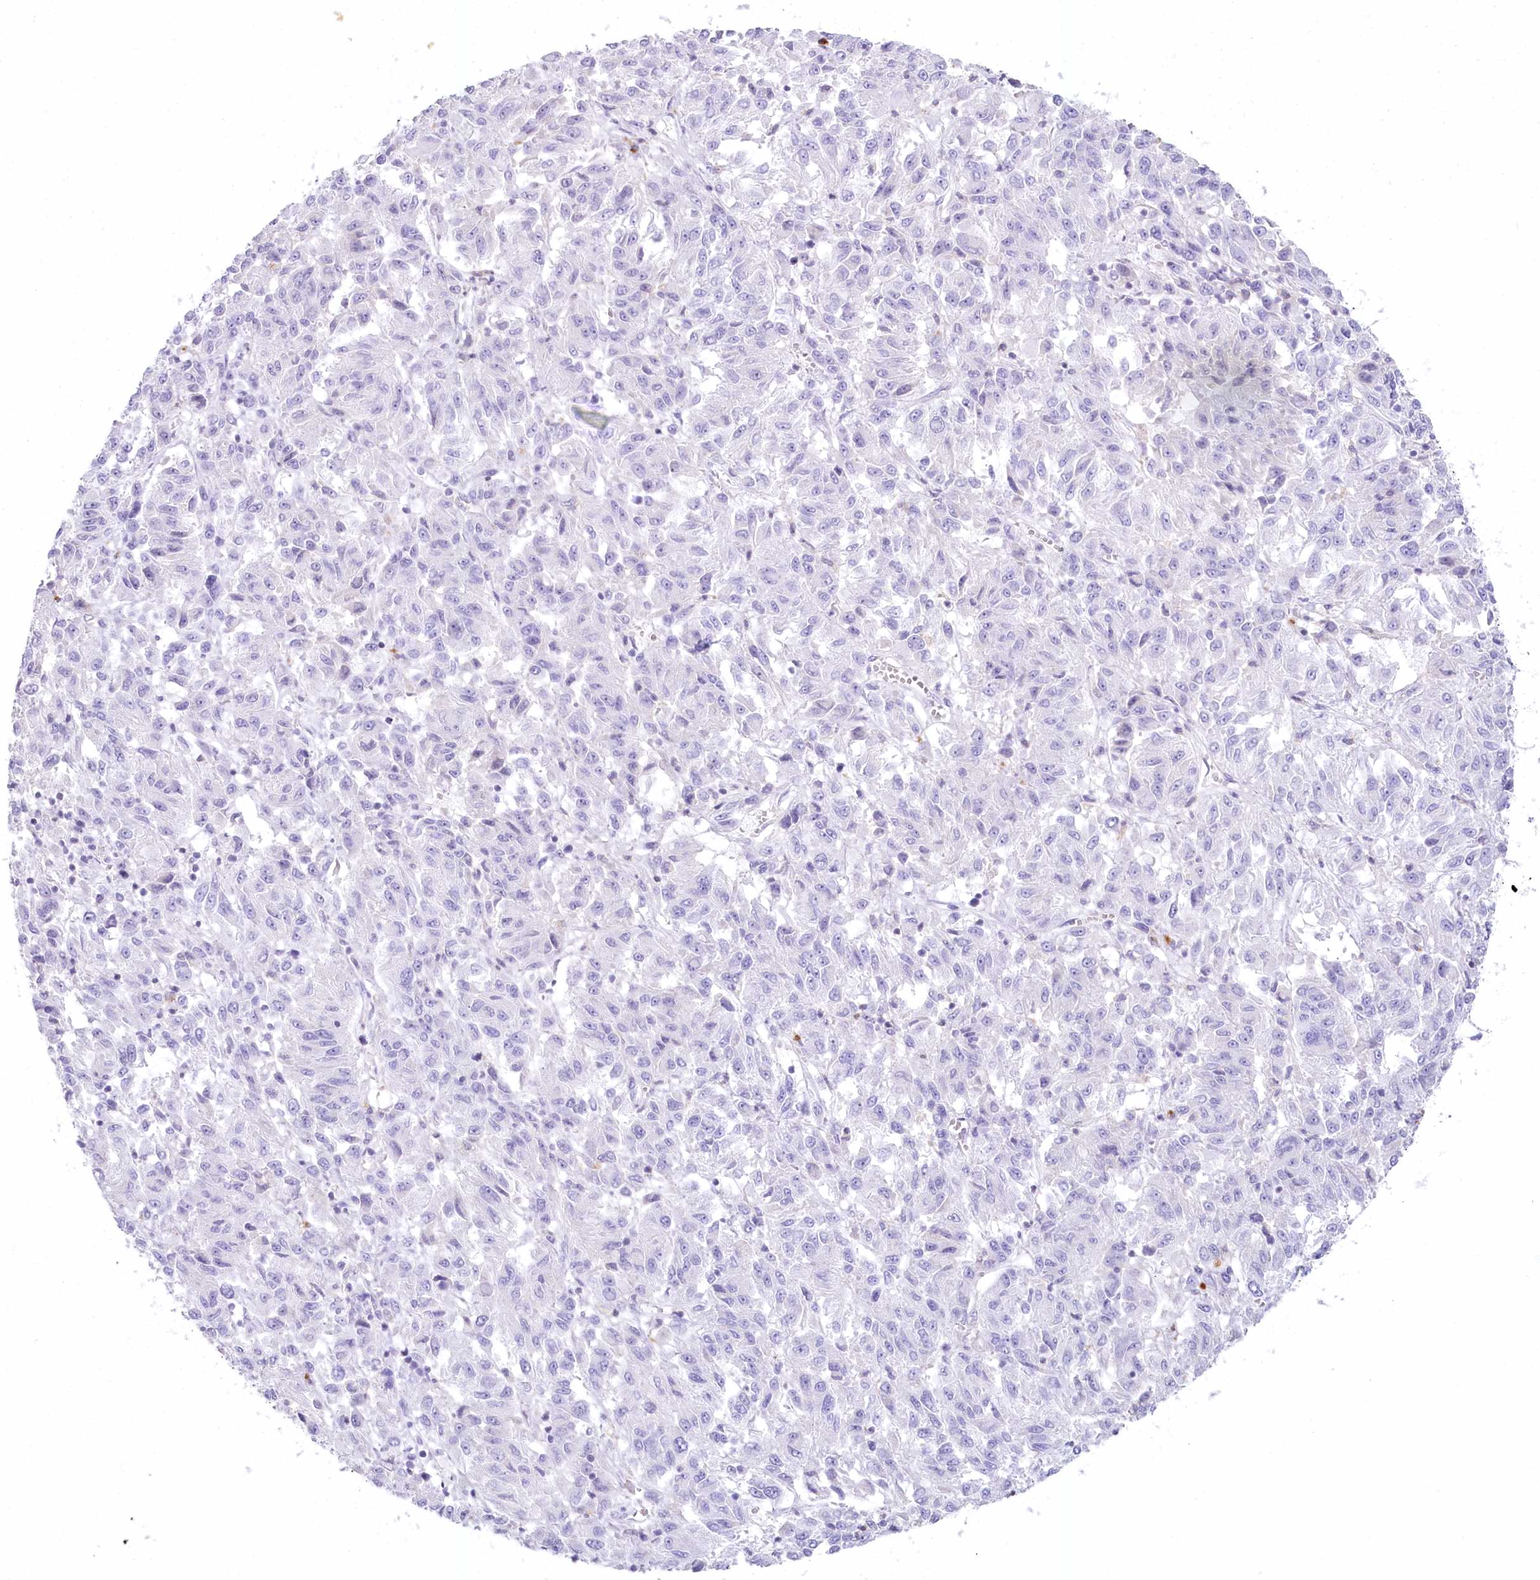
{"staining": {"intensity": "negative", "quantity": "none", "location": "none"}, "tissue": "melanoma", "cell_type": "Tumor cells", "image_type": "cancer", "snomed": [{"axis": "morphology", "description": "Malignant melanoma, Metastatic site"}, {"axis": "topography", "description": "Lung"}], "caption": "This is an immunohistochemistry (IHC) histopathology image of human melanoma. There is no staining in tumor cells.", "gene": "MYOZ1", "patient": {"sex": "male", "age": 64}}